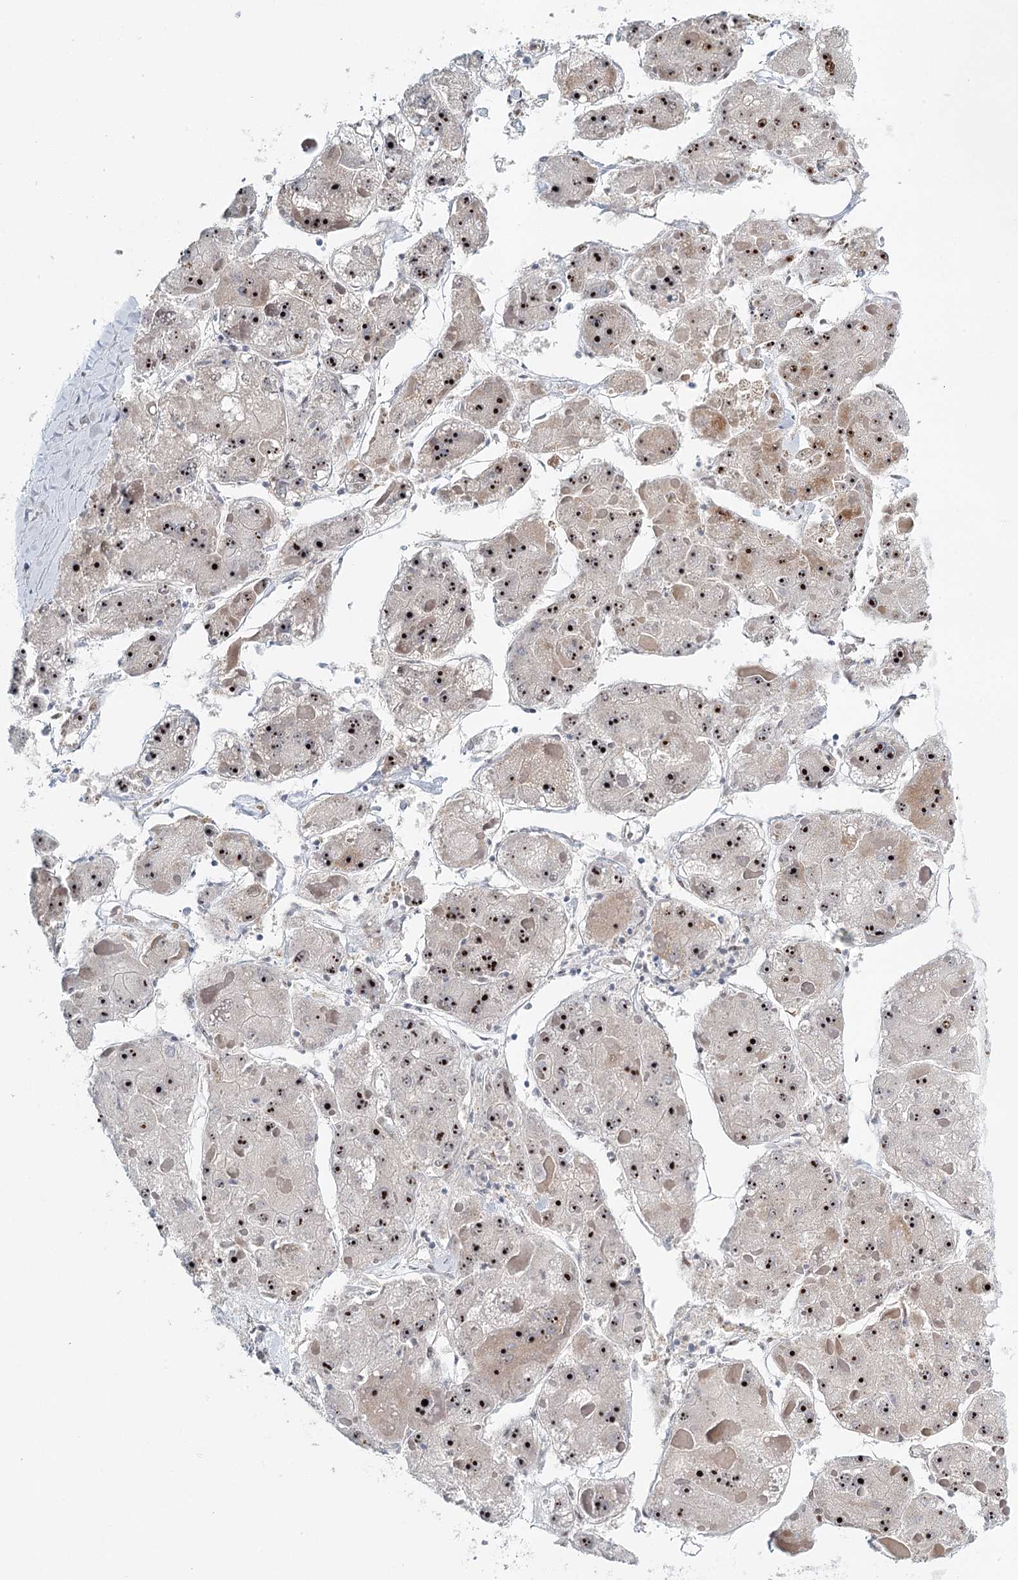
{"staining": {"intensity": "strong", "quantity": ">75%", "location": "nuclear"}, "tissue": "liver cancer", "cell_type": "Tumor cells", "image_type": "cancer", "snomed": [{"axis": "morphology", "description": "Carcinoma, Hepatocellular, NOS"}, {"axis": "topography", "description": "Liver"}], "caption": "The photomicrograph shows immunohistochemical staining of liver cancer (hepatocellular carcinoma). There is strong nuclear staining is identified in approximately >75% of tumor cells. (Brightfield microscopy of DAB IHC at high magnification).", "gene": "RBM43", "patient": {"sex": "female", "age": 73}}